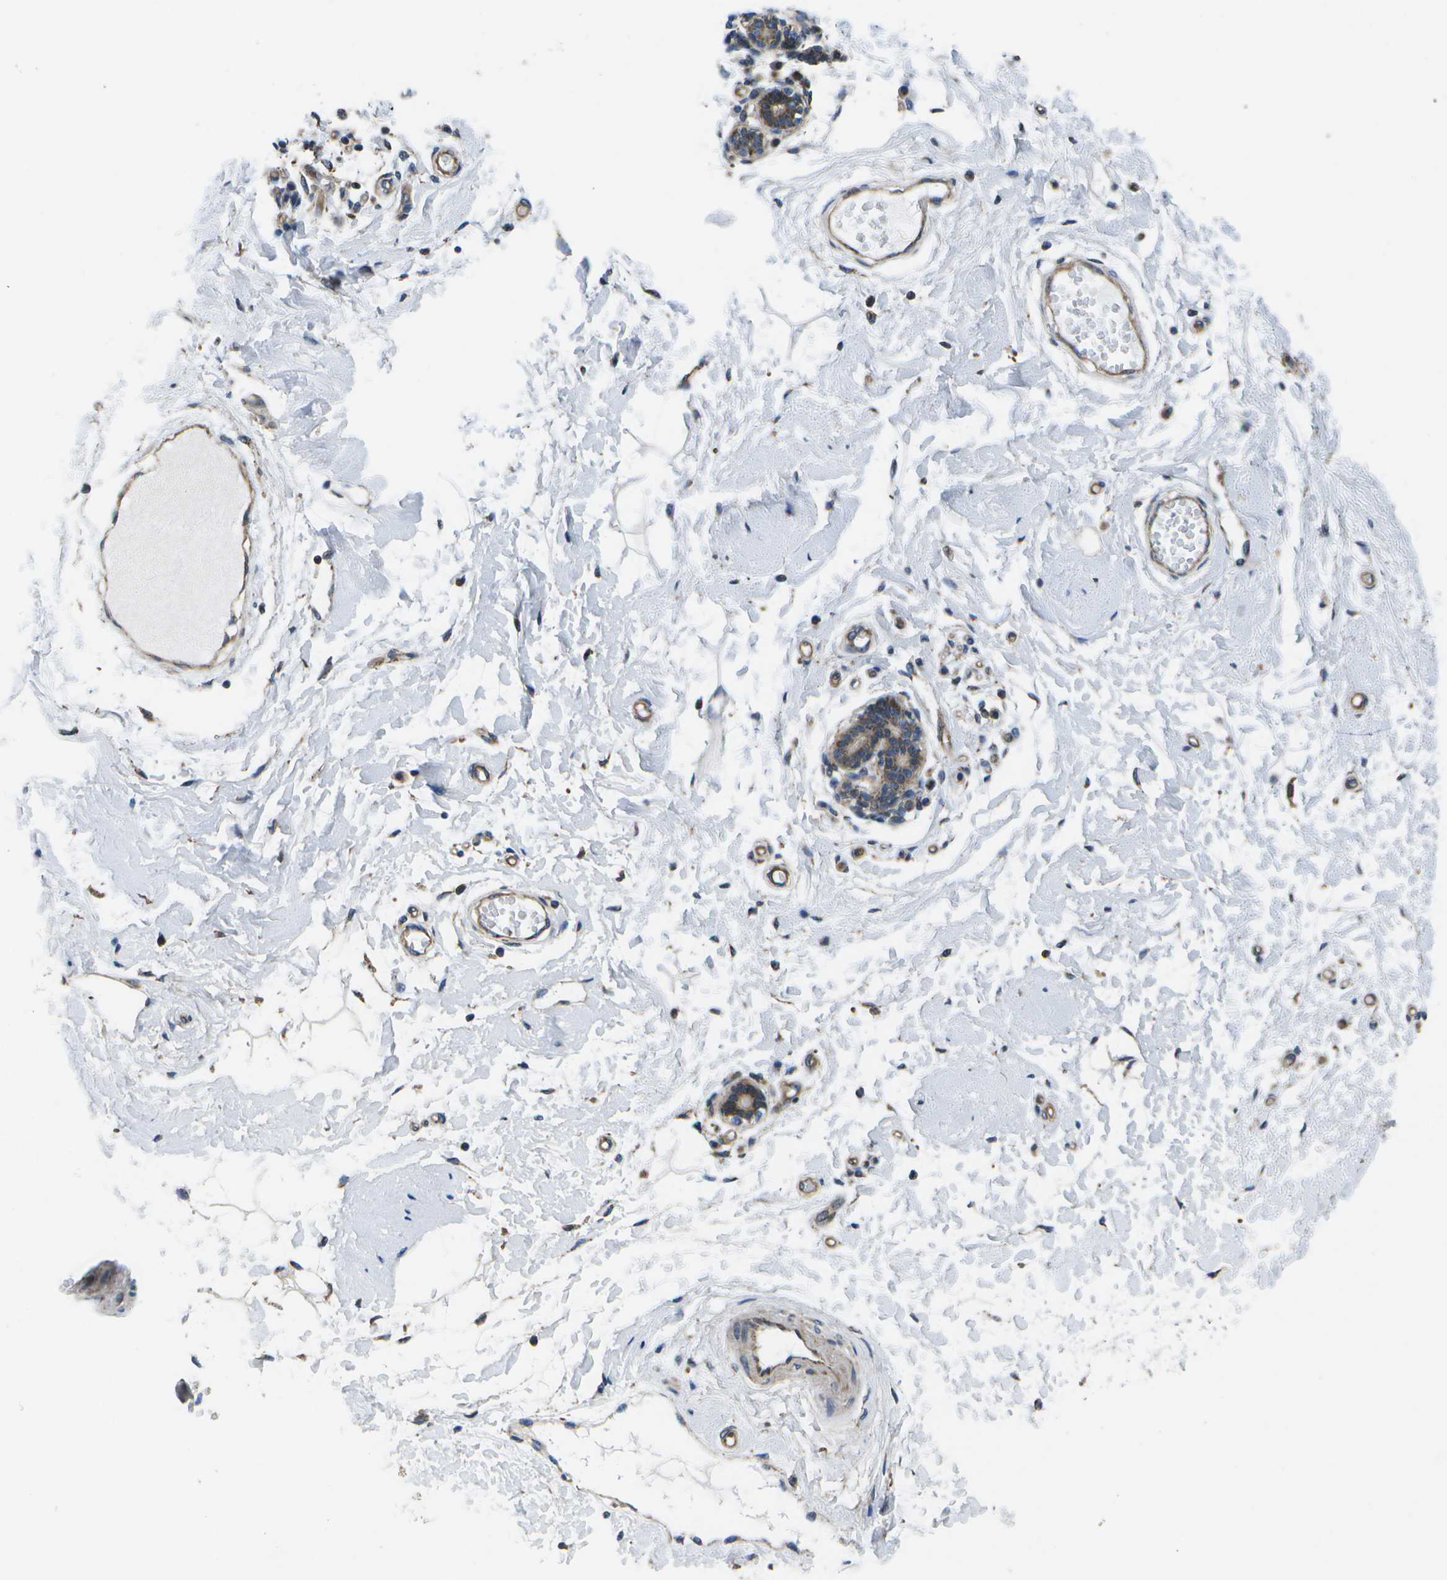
{"staining": {"intensity": "weak", "quantity": "<25%", "location": "cytoplasmic/membranous"}, "tissue": "breast", "cell_type": "Adipocytes", "image_type": "normal", "snomed": [{"axis": "morphology", "description": "Normal tissue, NOS"}, {"axis": "morphology", "description": "Lobular carcinoma"}, {"axis": "topography", "description": "Breast"}], "caption": "Adipocytes show no significant protein staining in benign breast. Nuclei are stained in blue.", "gene": "MVK", "patient": {"sex": "female", "age": 59}}